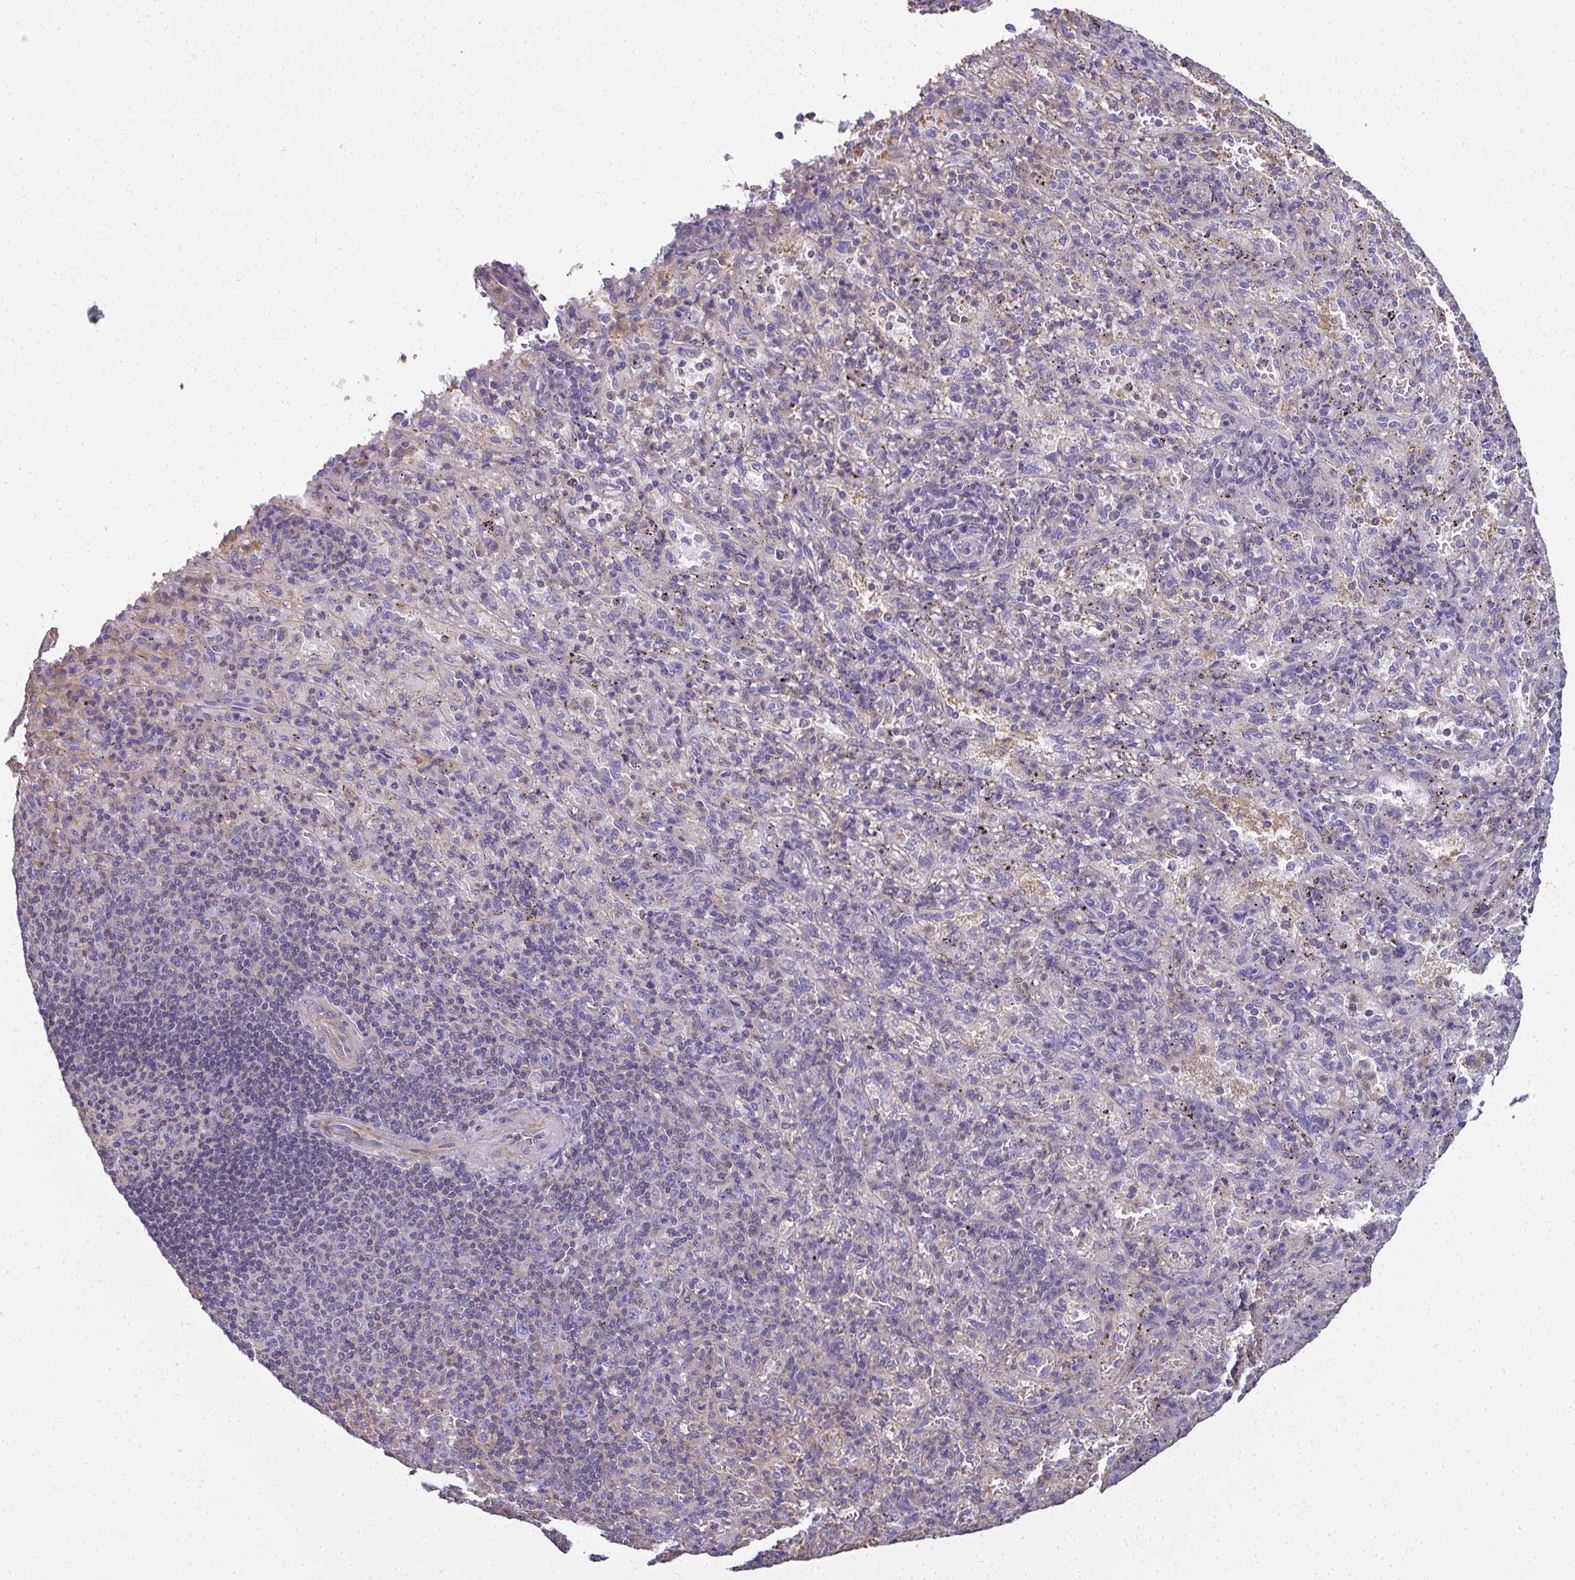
{"staining": {"intensity": "negative", "quantity": "none", "location": "none"}, "tissue": "spleen", "cell_type": "Cells in red pulp", "image_type": "normal", "snomed": [{"axis": "morphology", "description": "Normal tissue, NOS"}, {"axis": "topography", "description": "Spleen"}], "caption": "IHC of benign spleen shows no positivity in cells in red pulp. The staining was performed using DAB (3,3'-diaminobenzidine) to visualize the protein expression in brown, while the nuclei were stained in blue with hematoxylin (Magnification: 20x).", "gene": "MYL1", "patient": {"sex": "male", "age": 57}}